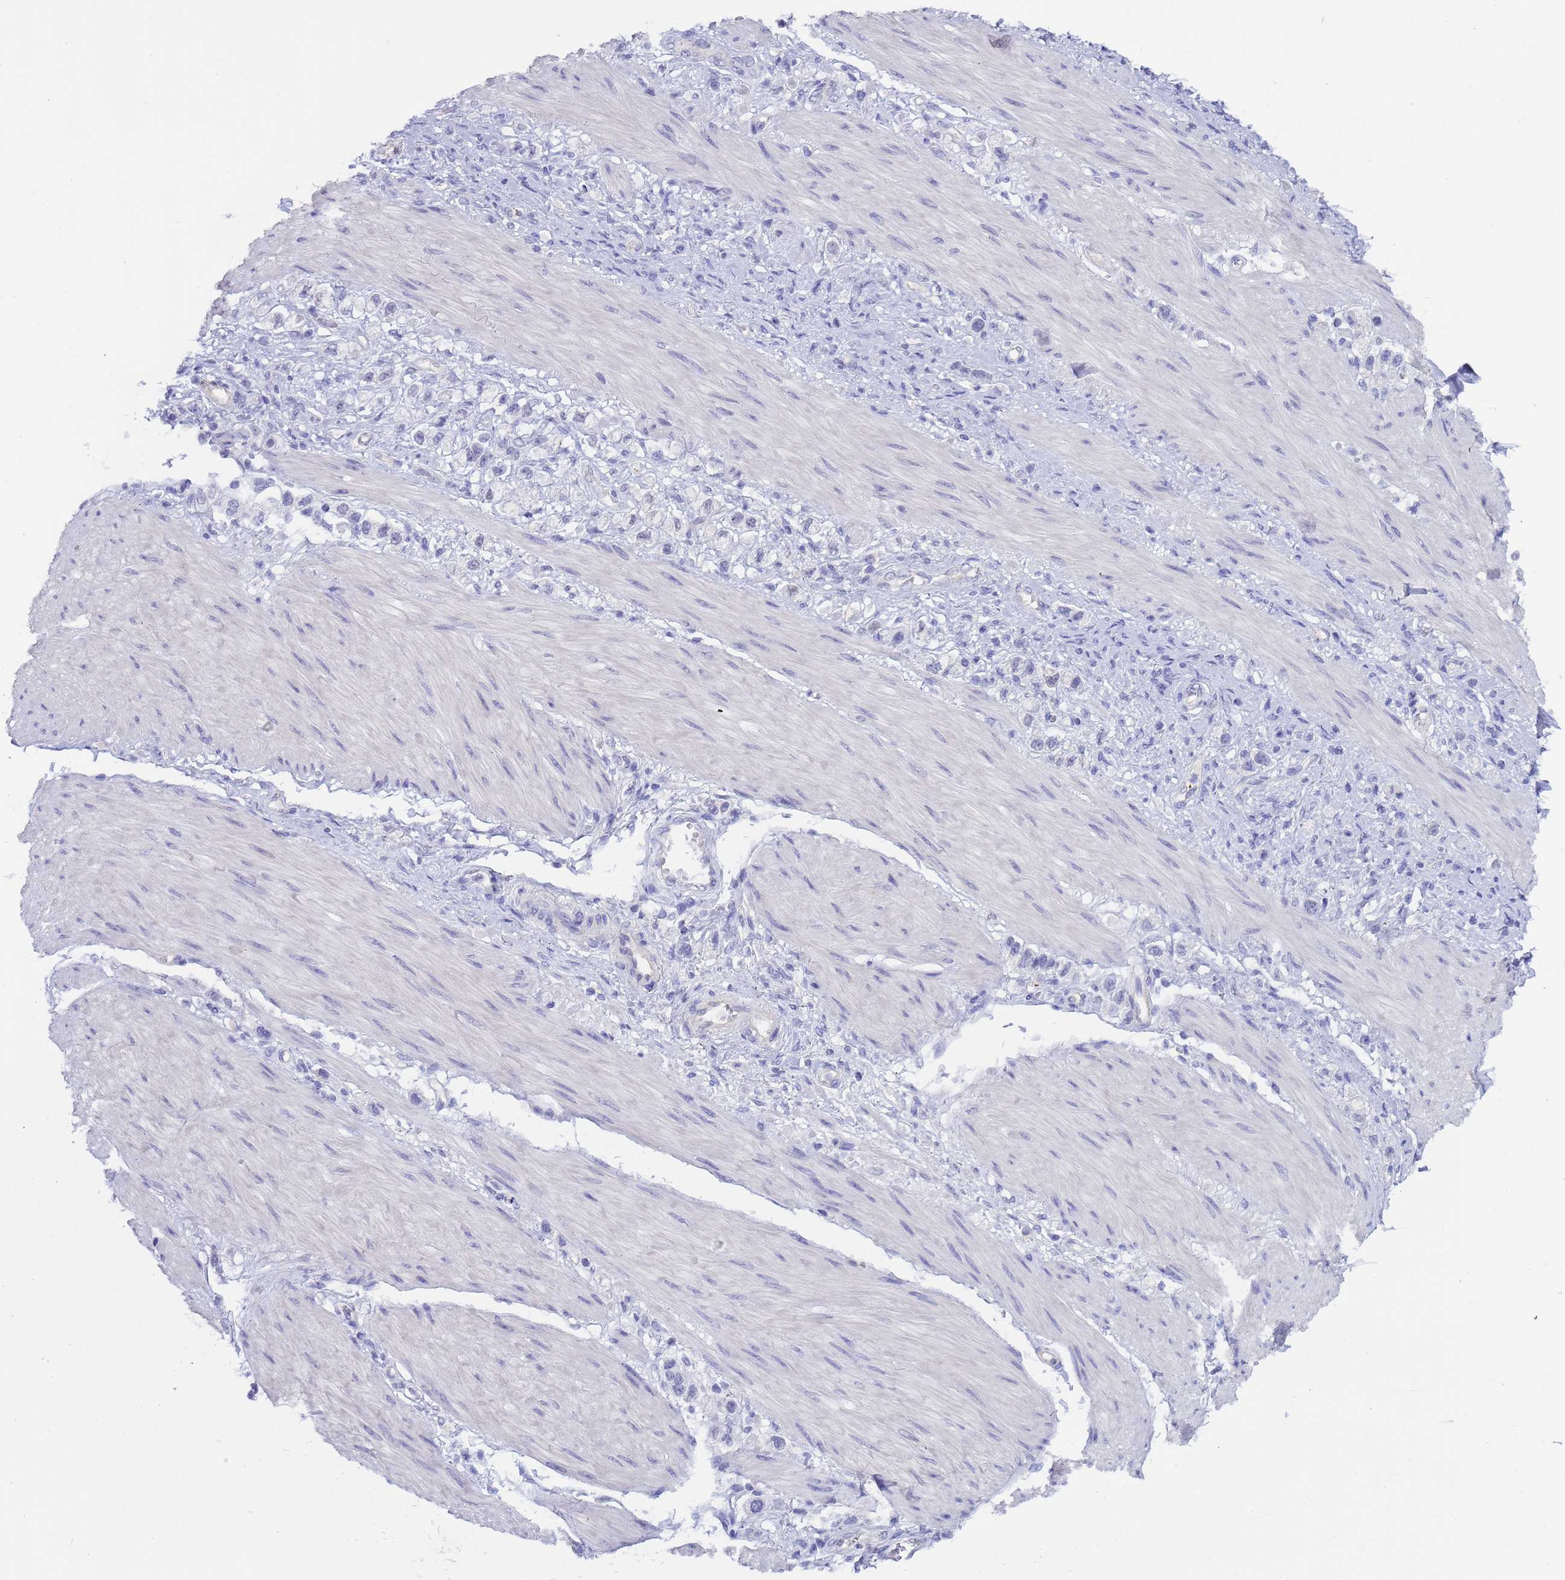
{"staining": {"intensity": "negative", "quantity": "none", "location": "none"}, "tissue": "stomach cancer", "cell_type": "Tumor cells", "image_type": "cancer", "snomed": [{"axis": "morphology", "description": "Adenocarcinoma, NOS"}, {"axis": "topography", "description": "Stomach"}], "caption": "IHC photomicrograph of stomach adenocarcinoma stained for a protein (brown), which exhibits no expression in tumor cells.", "gene": "CTRC", "patient": {"sex": "female", "age": 65}}